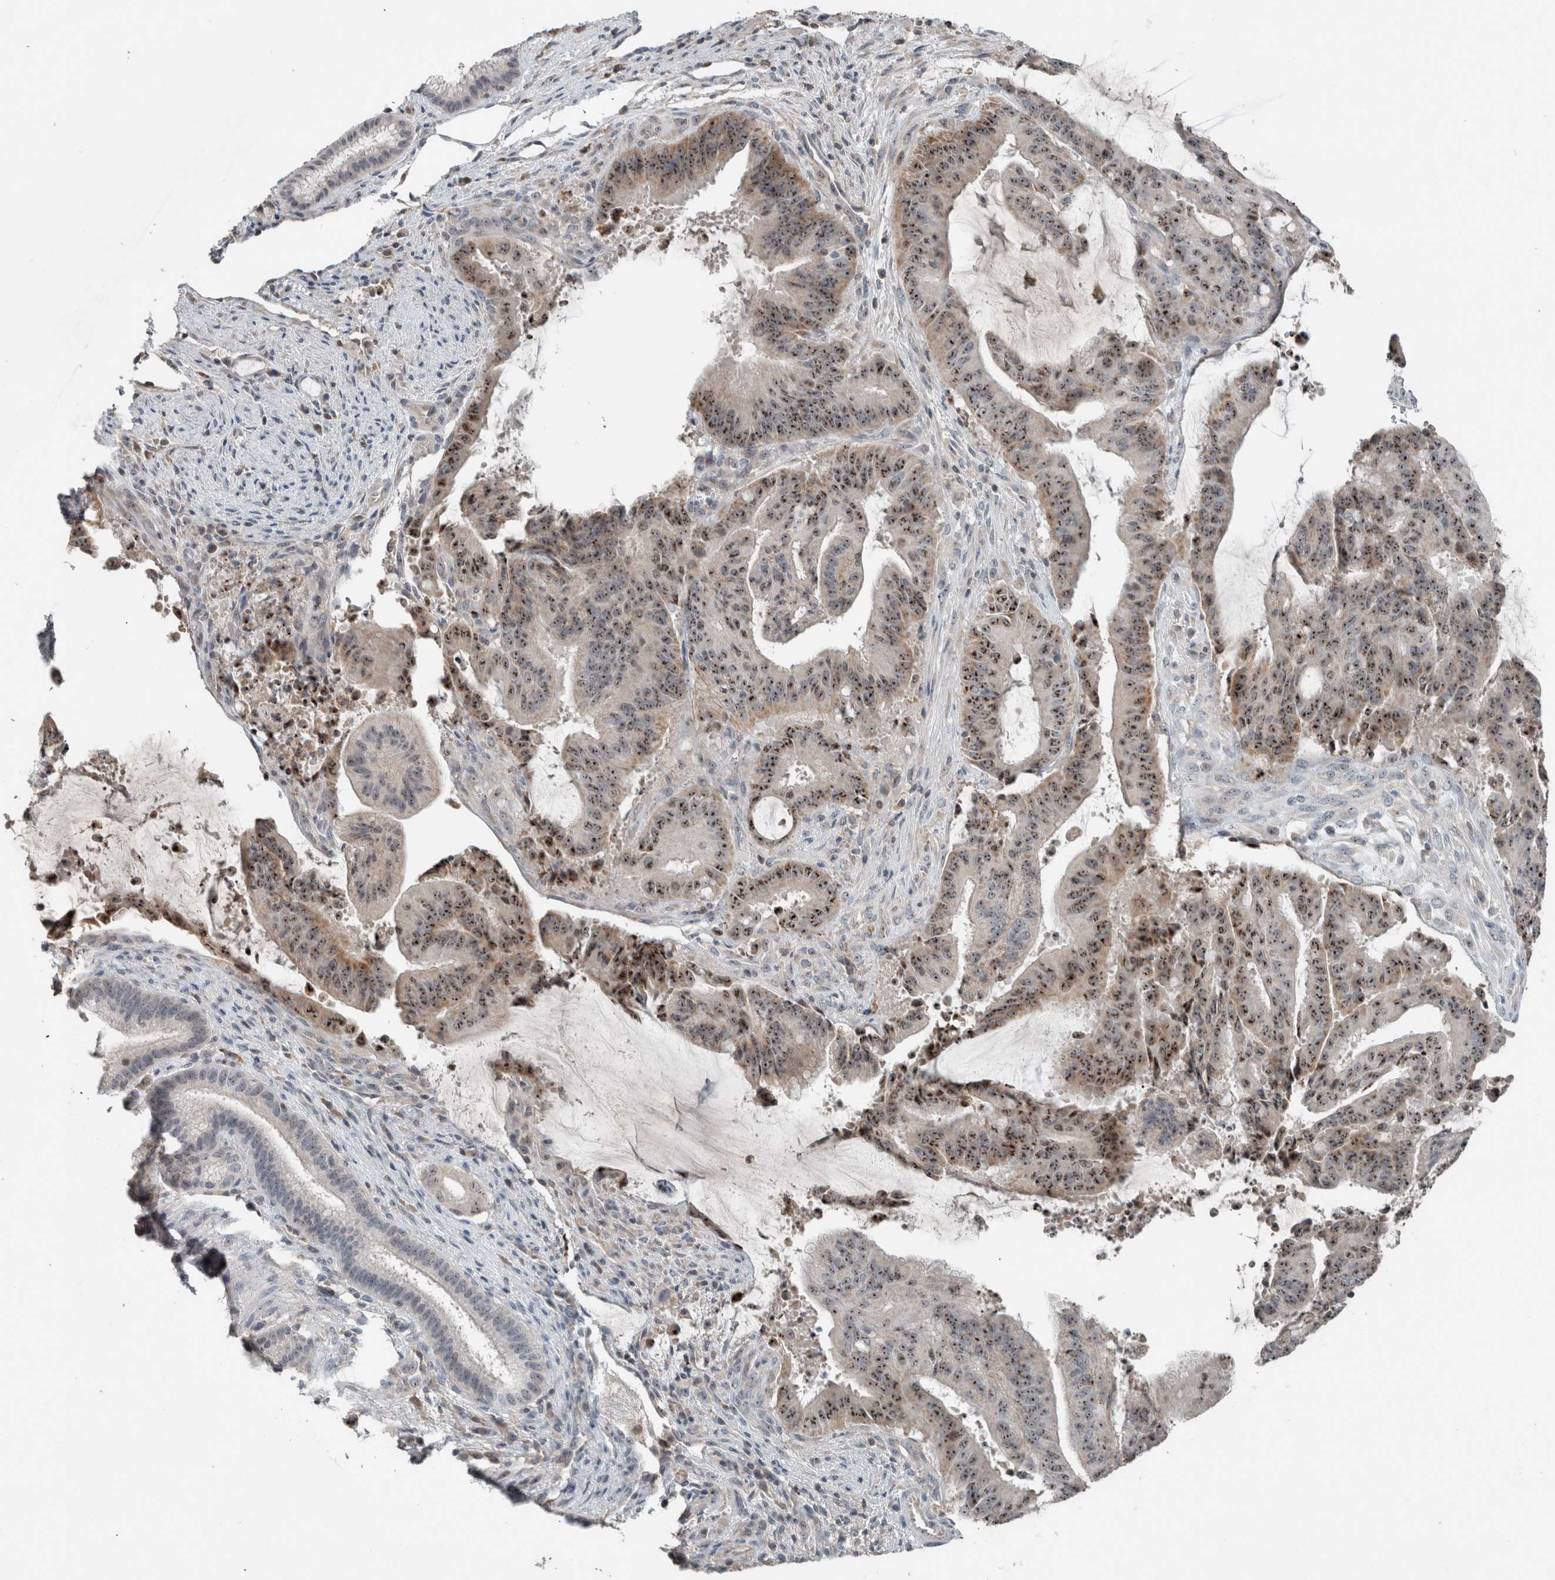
{"staining": {"intensity": "moderate", "quantity": ">75%", "location": "nuclear"}, "tissue": "liver cancer", "cell_type": "Tumor cells", "image_type": "cancer", "snomed": [{"axis": "morphology", "description": "Normal tissue, NOS"}, {"axis": "morphology", "description": "Cholangiocarcinoma"}, {"axis": "topography", "description": "Liver"}, {"axis": "topography", "description": "Peripheral nerve tissue"}], "caption": "Brown immunohistochemical staining in liver cholangiocarcinoma exhibits moderate nuclear expression in about >75% of tumor cells.", "gene": "RPF1", "patient": {"sex": "female", "age": 73}}